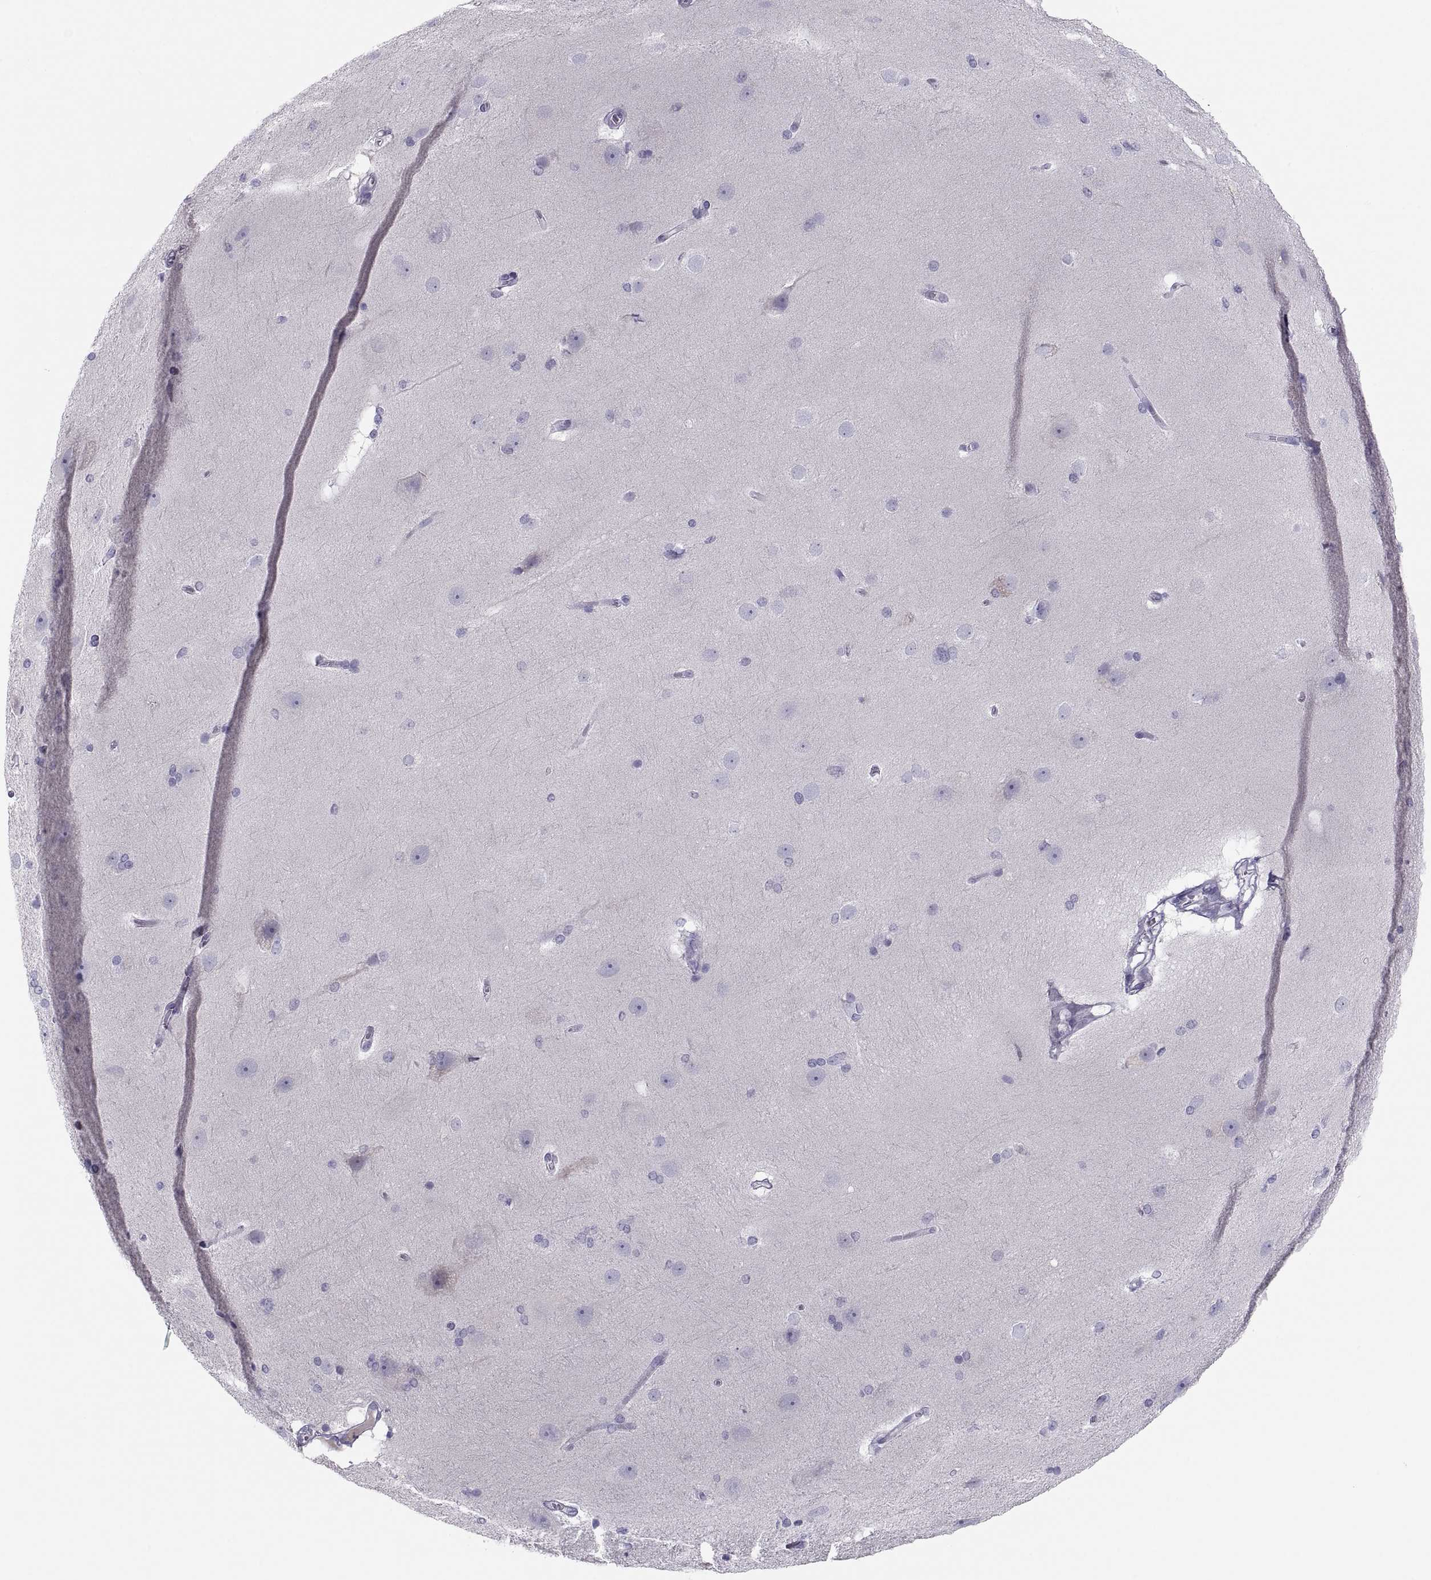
{"staining": {"intensity": "negative", "quantity": "none", "location": "none"}, "tissue": "hippocampus", "cell_type": "Glial cells", "image_type": "normal", "snomed": [{"axis": "morphology", "description": "Normal tissue, NOS"}, {"axis": "topography", "description": "Cerebral cortex"}, {"axis": "topography", "description": "Hippocampus"}], "caption": "The image displays no significant staining in glial cells of hippocampus. Nuclei are stained in blue.", "gene": "MAGEB2", "patient": {"sex": "female", "age": 19}}